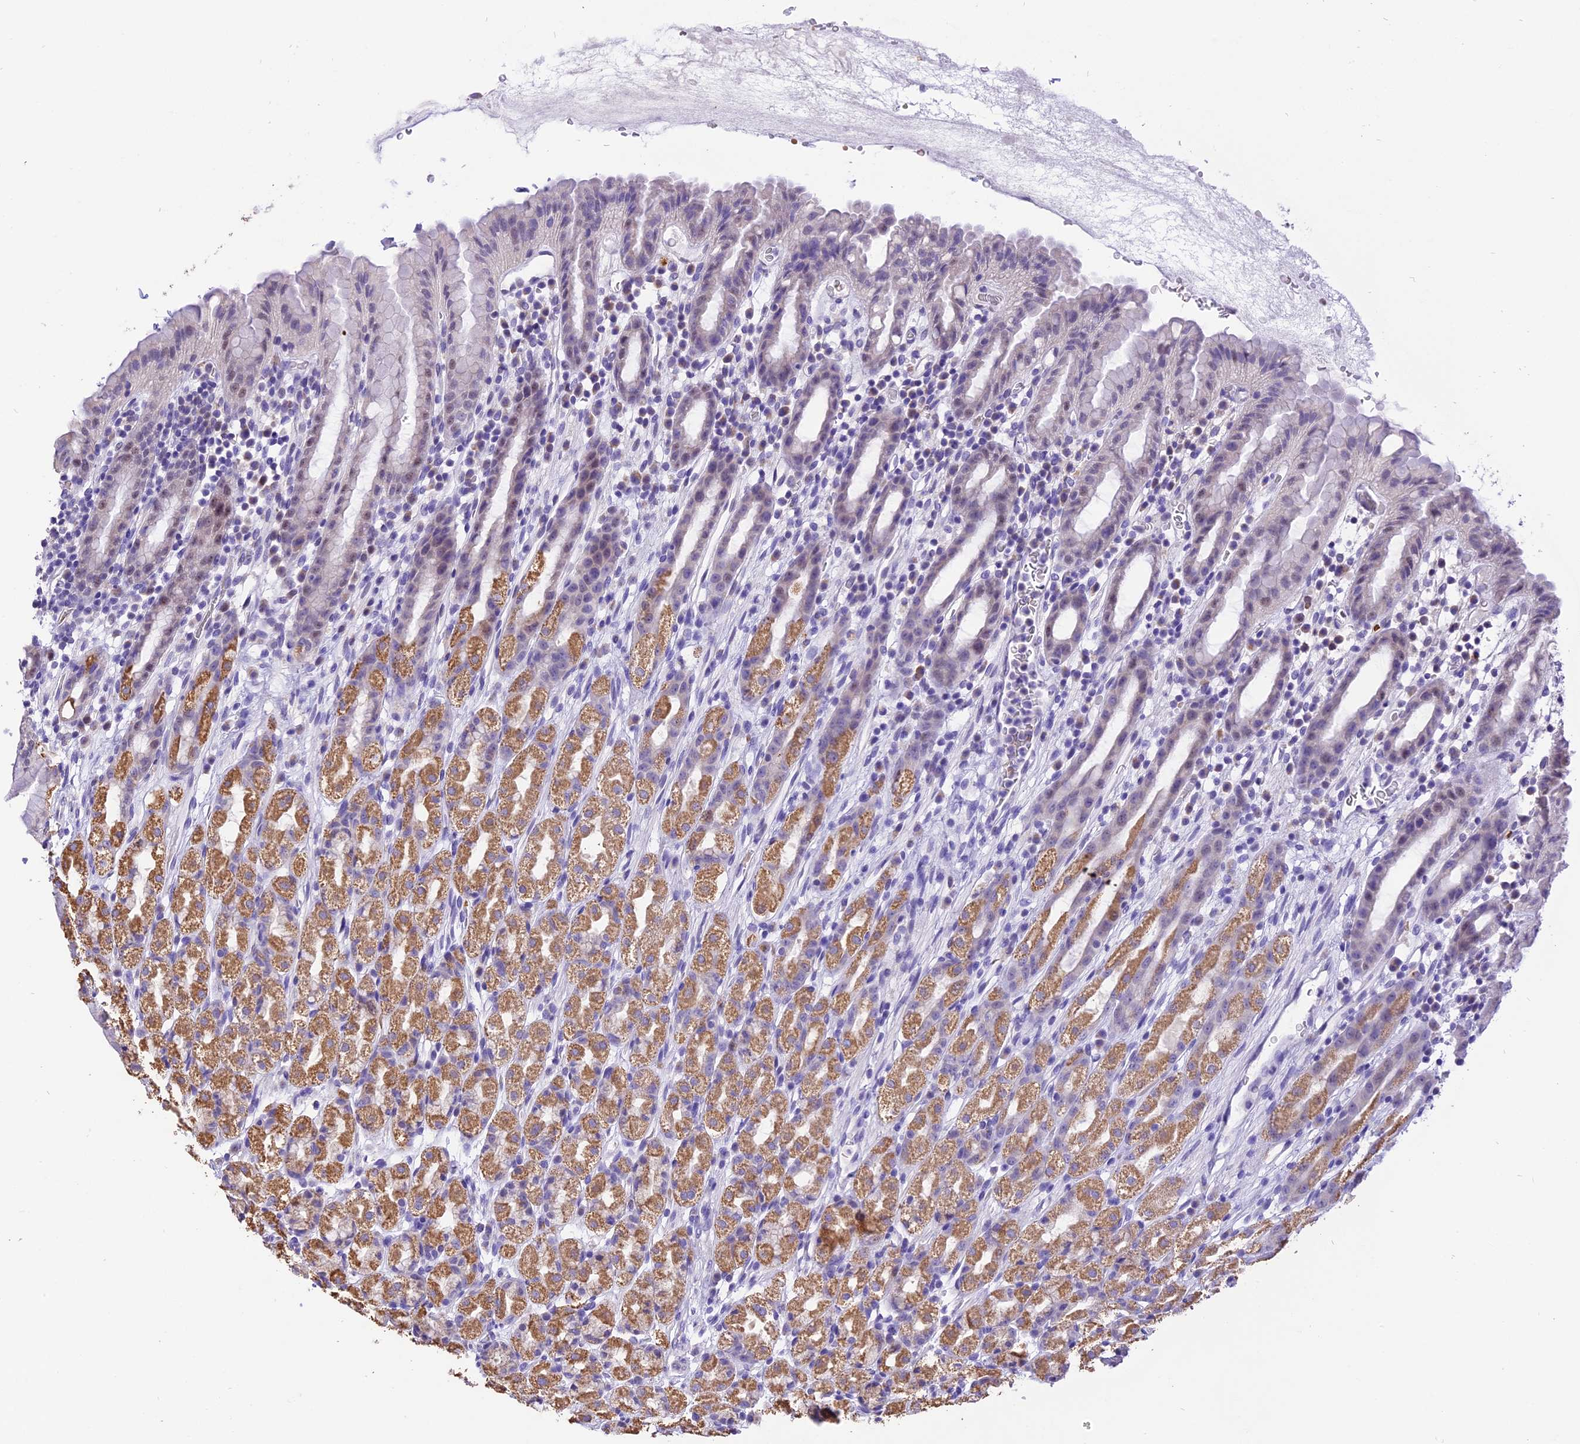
{"staining": {"intensity": "moderate", "quantity": "25%-75%", "location": "cytoplasmic/membranous"}, "tissue": "stomach", "cell_type": "Glandular cells", "image_type": "normal", "snomed": [{"axis": "morphology", "description": "Normal tissue, NOS"}, {"axis": "topography", "description": "Stomach, upper"}], "caption": "Protein expression analysis of normal human stomach reveals moderate cytoplasmic/membranous expression in approximately 25%-75% of glandular cells. Nuclei are stained in blue.", "gene": "AHSP", "patient": {"sex": "male", "age": 47}}